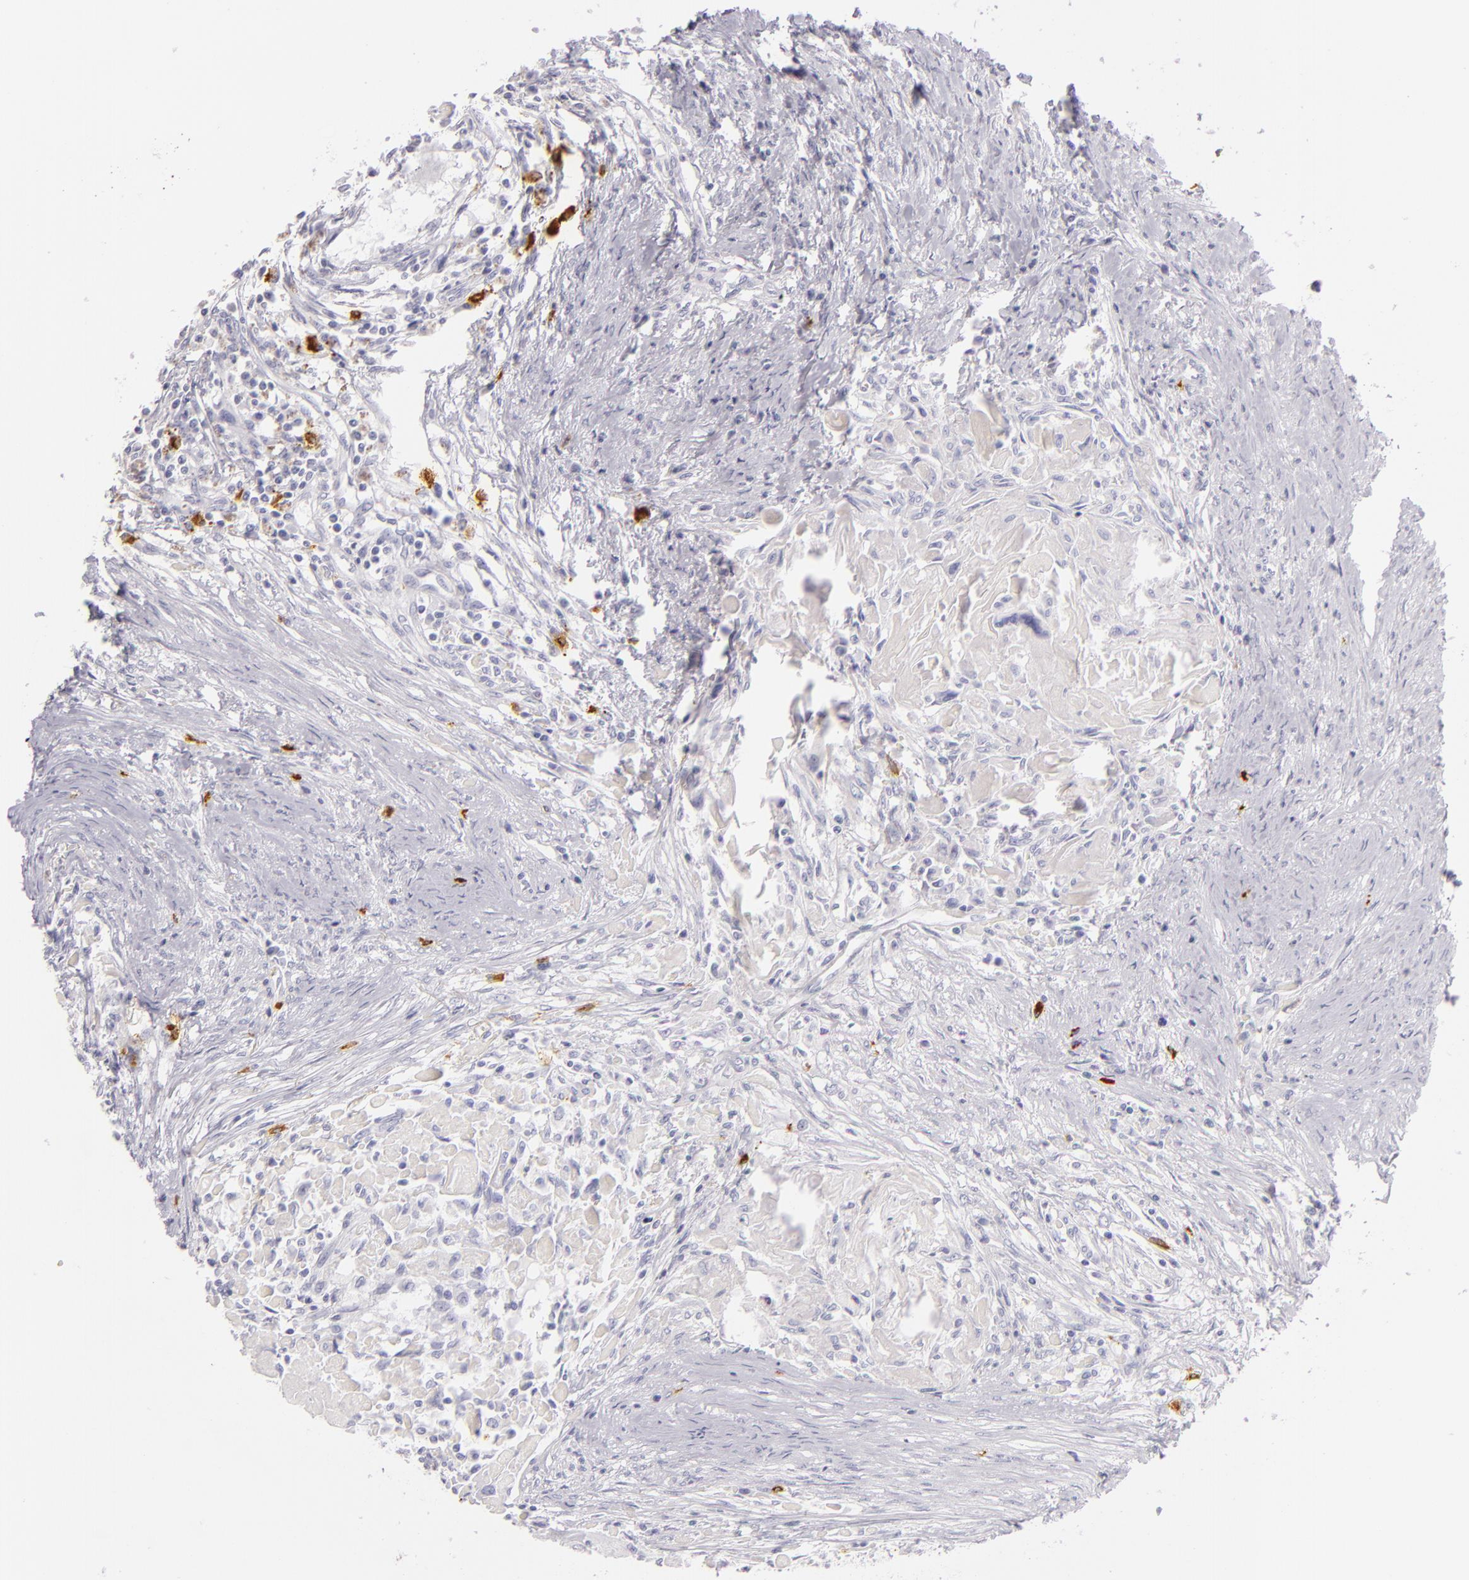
{"staining": {"intensity": "negative", "quantity": "none", "location": "none"}, "tissue": "head and neck cancer", "cell_type": "Tumor cells", "image_type": "cancer", "snomed": [{"axis": "morphology", "description": "Squamous cell carcinoma, NOS"}, {"axis": "topography", "description": "Head-Neck"}], "caption": "High power microscopy photomicrograph of an IHC micrograph of head and neck cancer (squamous cell carcinoma), revealing no significant staining in tumor cells.", "gene": "TPSD1", "patient": {"sex": "male", "age": 64}}